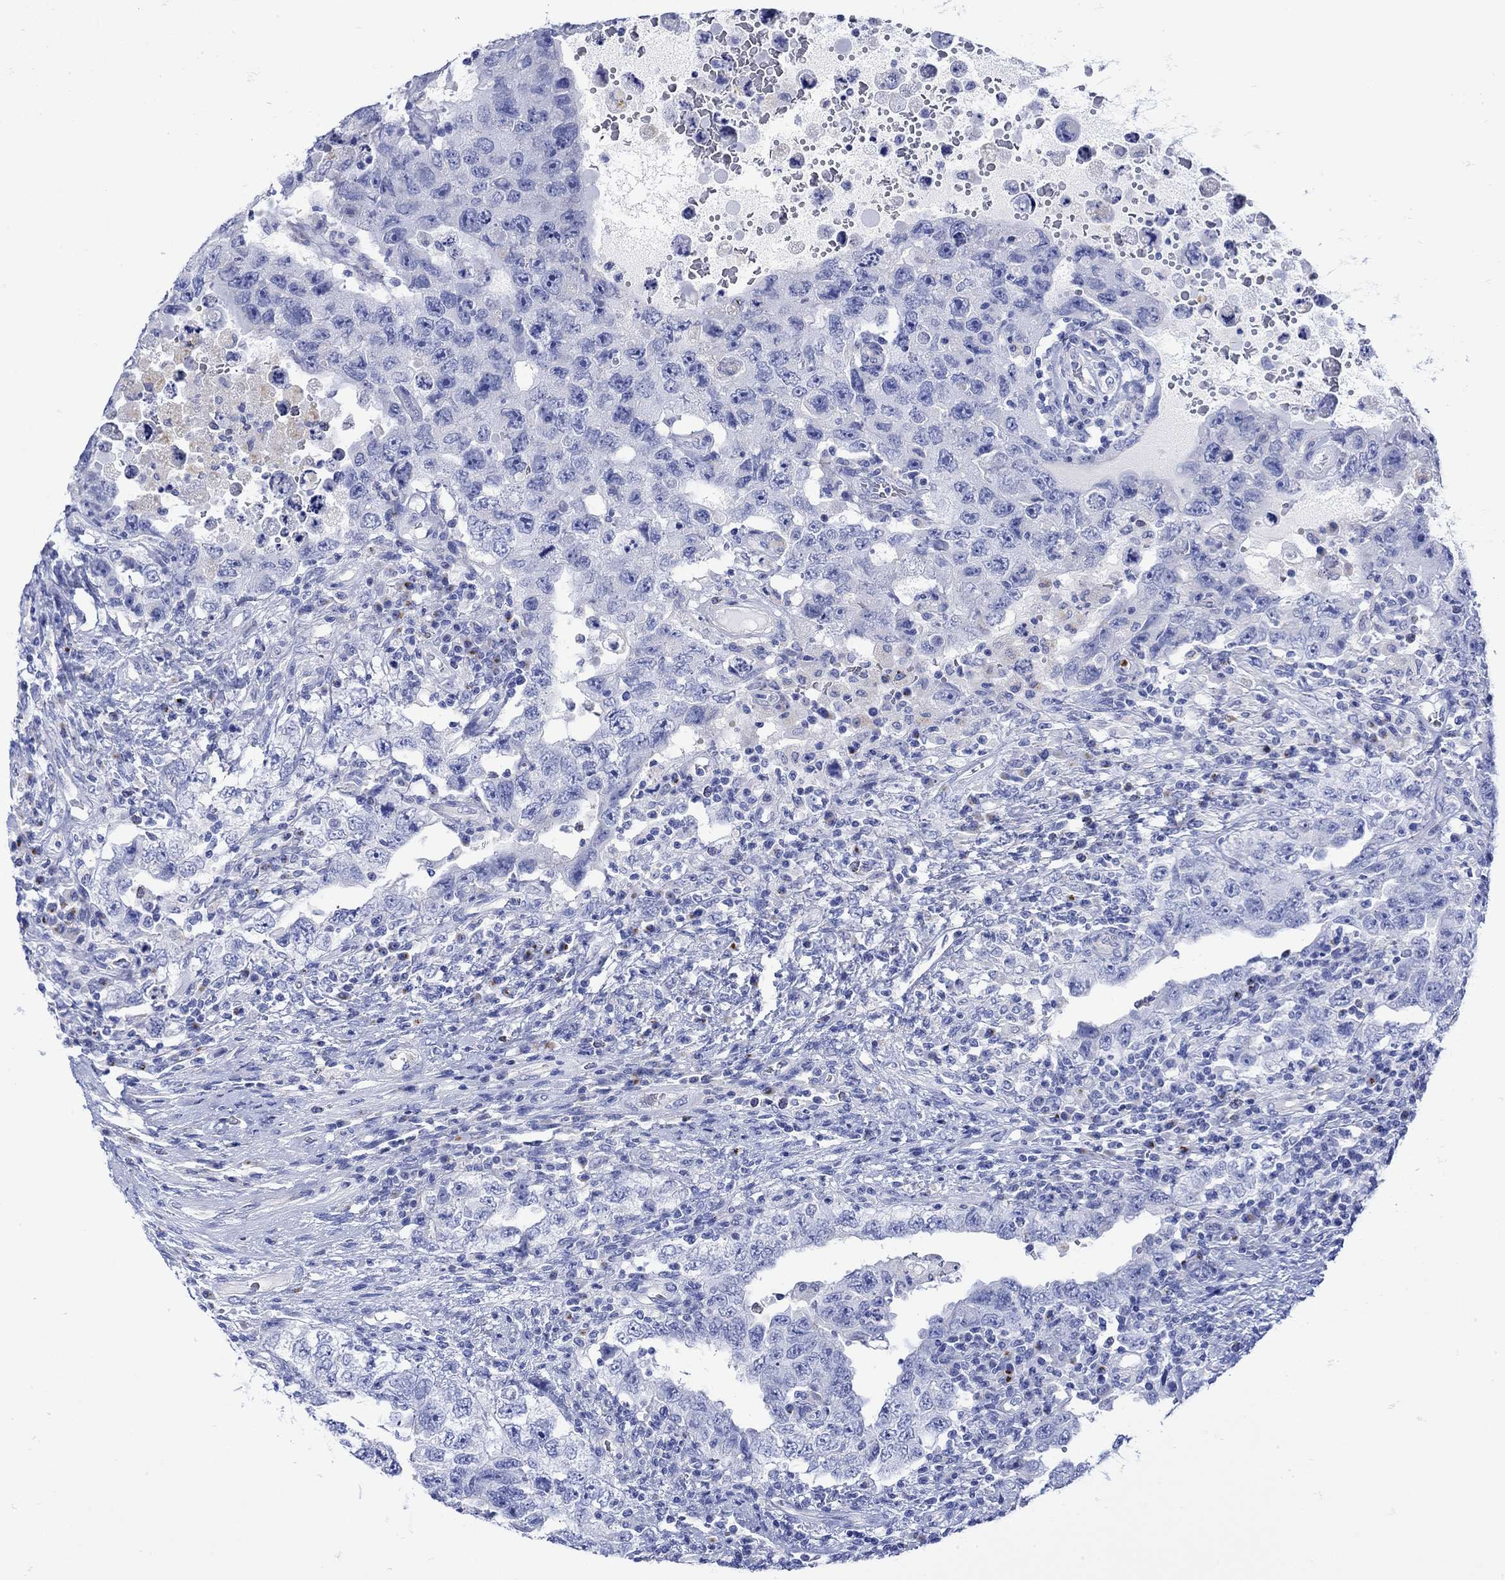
{"staining": {"intensity": "negative", "quantity": "none", "location": "none"}, "tissue": "testis cancer", "cell_type": "Tumor cells", "image_type": "cancer", "snomed": [{"axis": "morphology", "description": "Carcinoma, Embryonal, NOS"}, {"axis": "topography", "description": "Testis"}], "caption": "Immunohistochemistry (IHC) image of testis cancer stained for a protein (brown), which demonstrates no positivity in tumor cells.", "gene": "ANKMY1", "patient": {"sex": "male", "age": 26}}